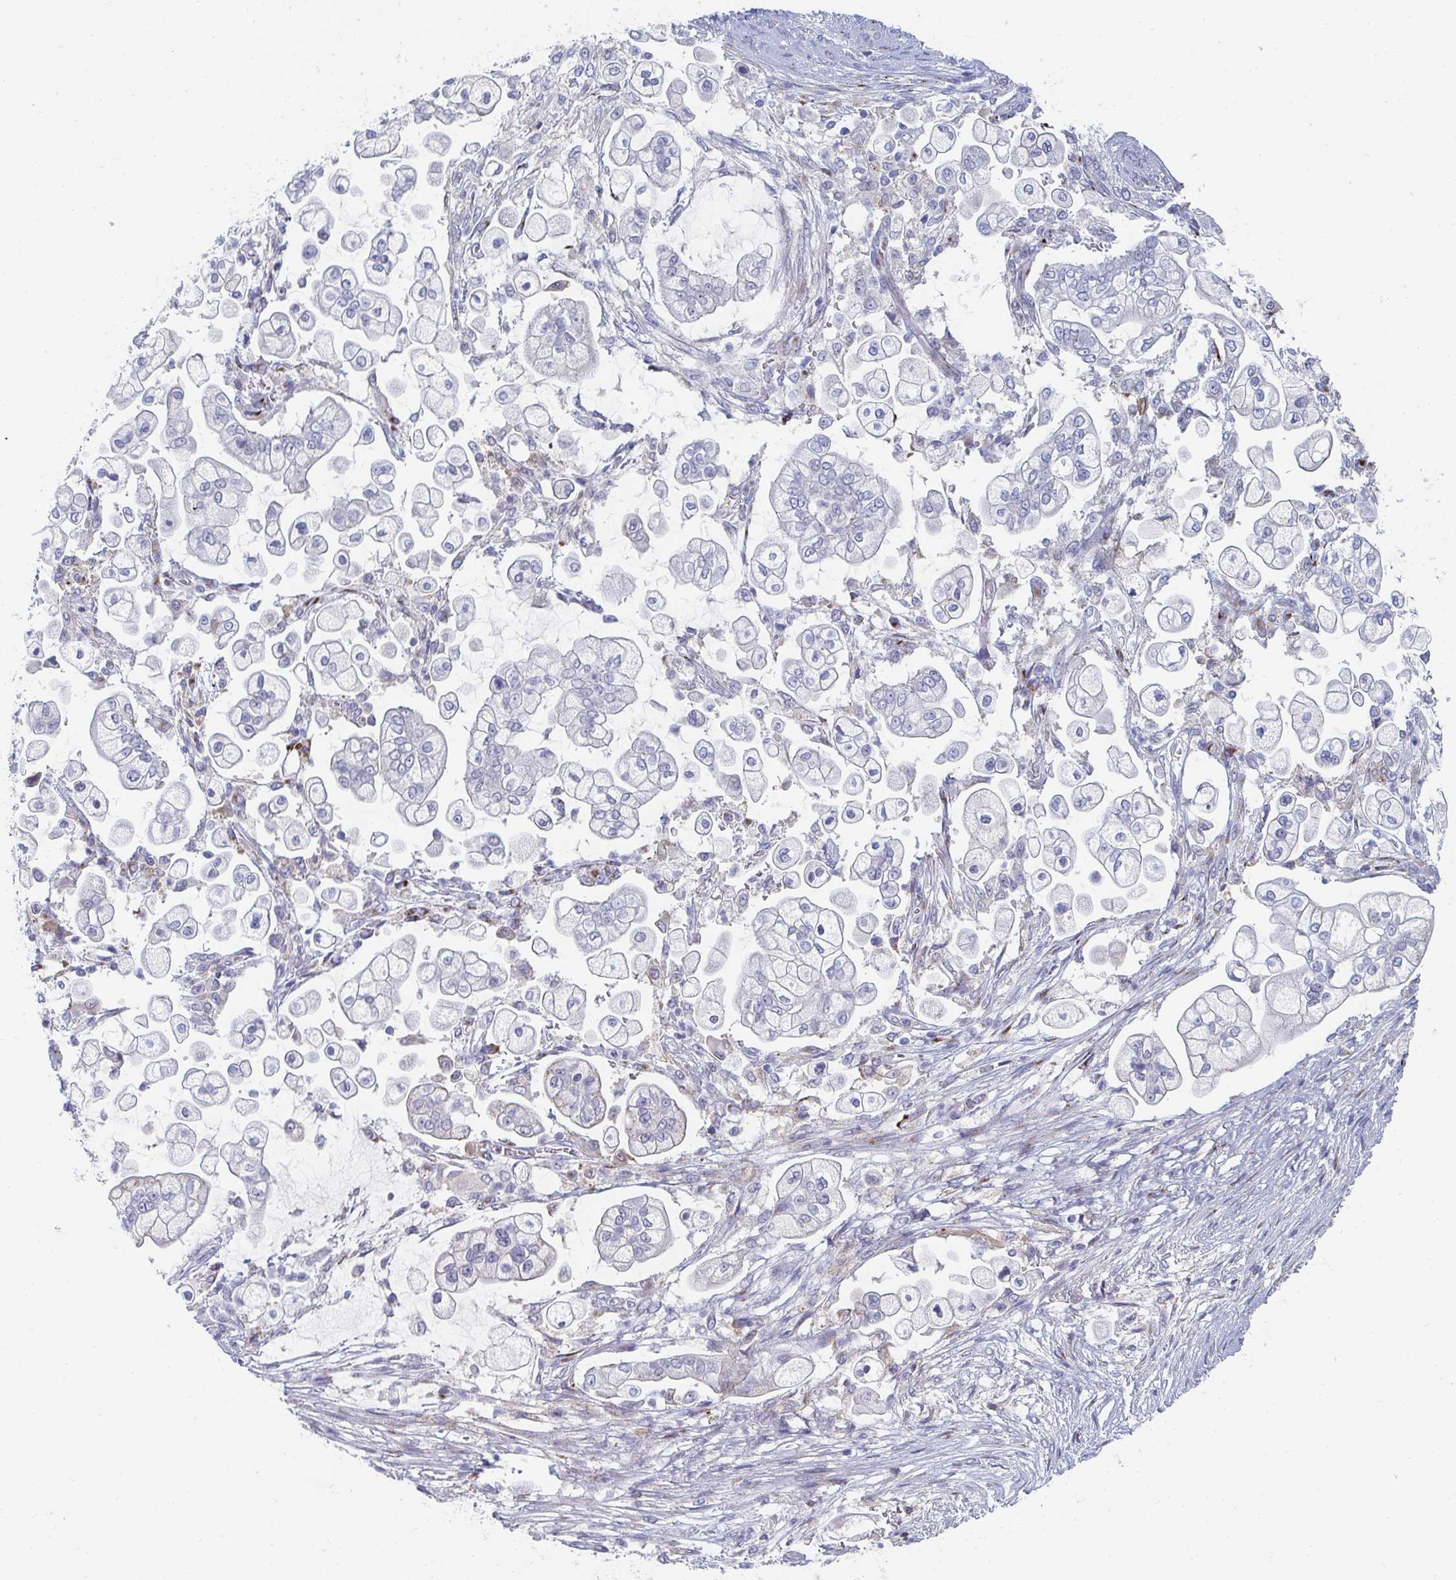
{"staining": {"intensity": "moderate", "quantity": "<25%", "location": "cytoplasmic/membranous"}, "tissue": "pancreatic cancer", "cell_type": "Tumor cells", "image_type": "cancer", "snomed": [{"axis": "morphology", "description": "Adenocarcinoma, NOS"}, {"axis": "topography", "description": "Pancreas"}], "caption": "DAB (3,3'-diaminobenzidine) immunohistochemical staining of human adenocarcinoma (pancreatic) demonstrates moderate cytoplasmic/membranous protein expression in approximately <25% of tumor cells.", "gene": "PSMG1", "patient": {"sex": "female", "age": 69}}